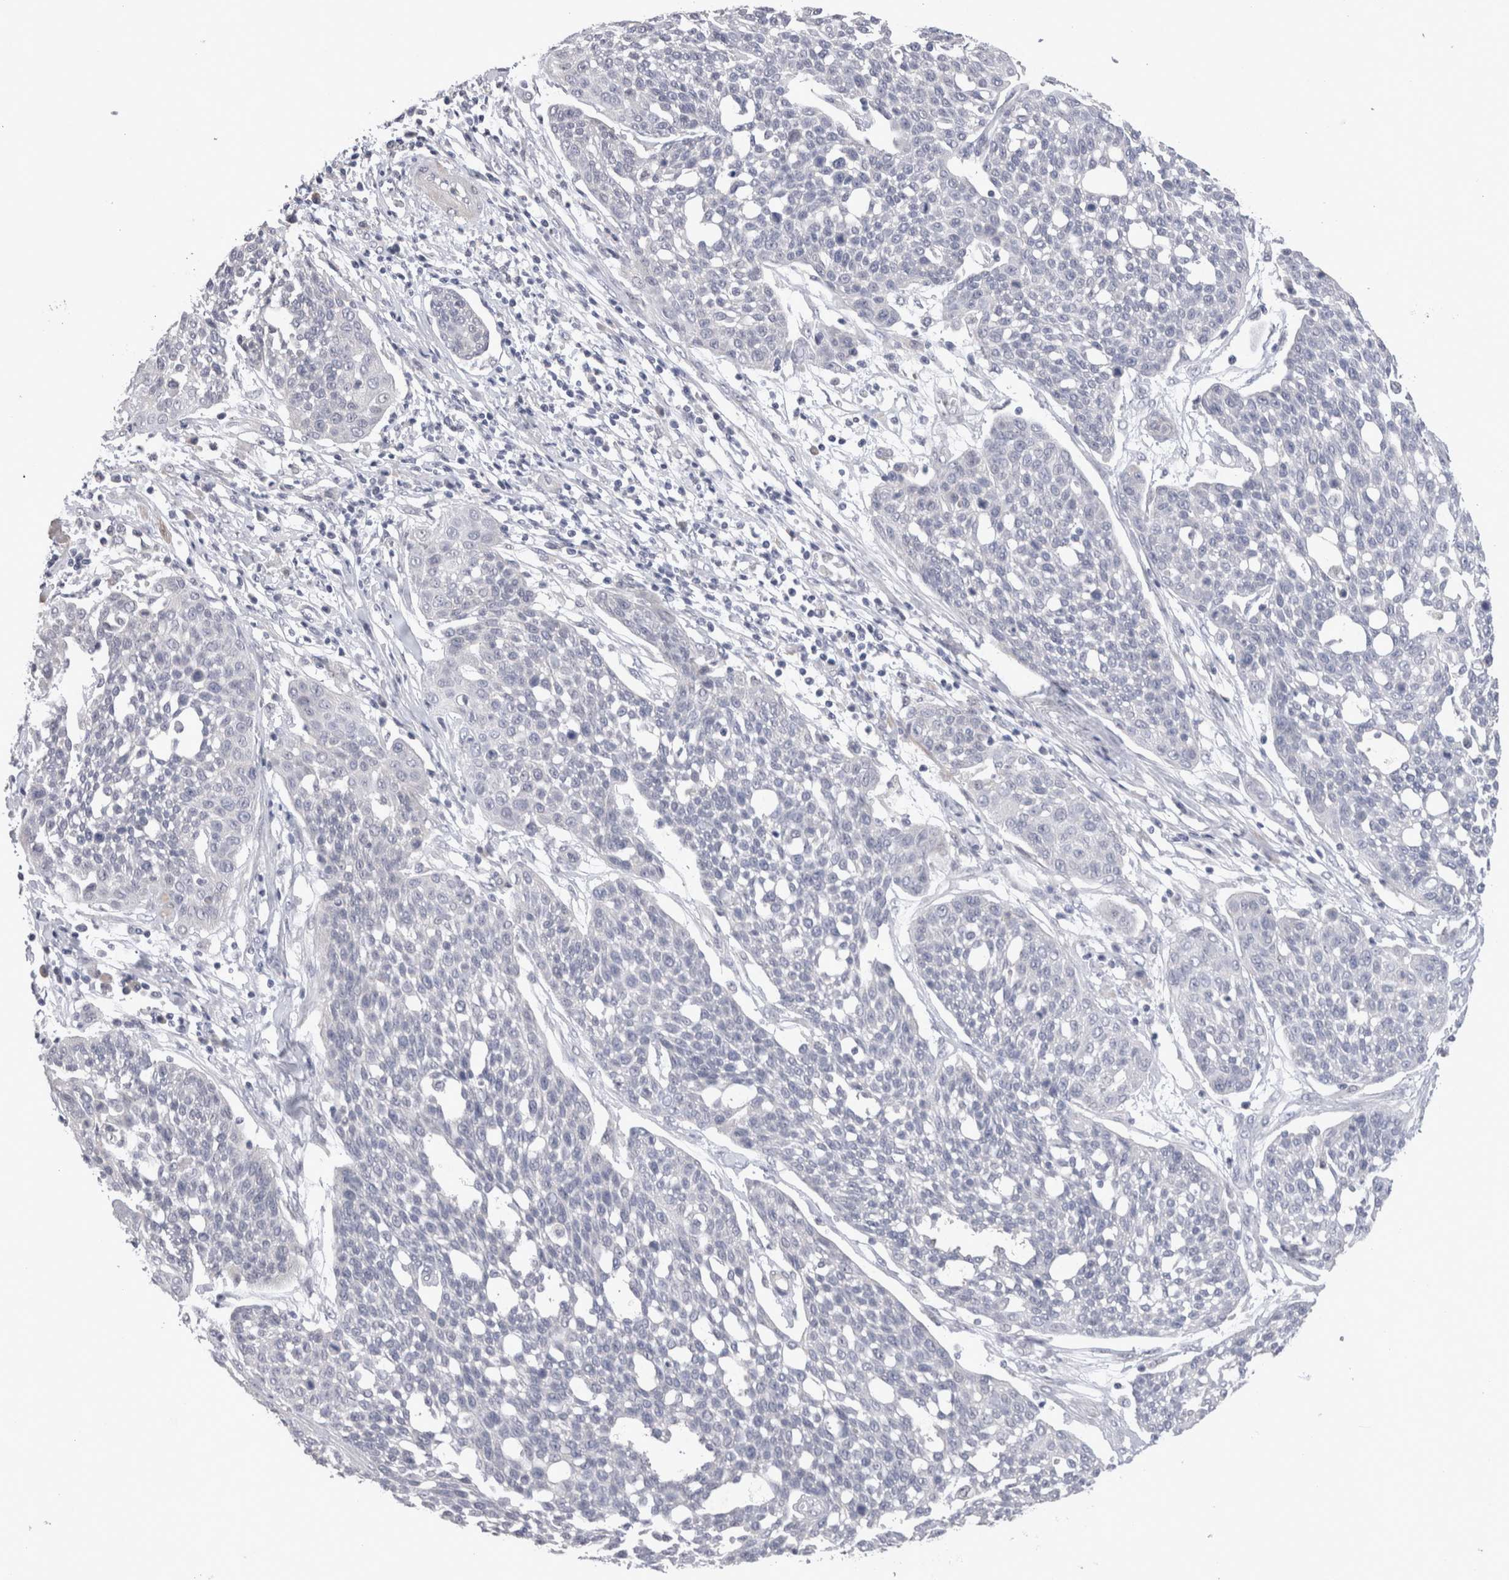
{"staining": {"intensity": "negative", "quantity": "none", "location": "none"}, "tissue": "cervical cancer", "cell_type": "Tumor cells", "image_type": "cancer", "snomed": [{"axis": "morphology", "description": "Squamous cell carcinoma, NOS"}, {"axis": "topography", "description": "Cervix"}], "caption": "Protein analysis of cervical cancer reveals no significant positivity in tumor cells.", "gene": "CRYBG1", "patient": {"sex": "female", "age": 34}}